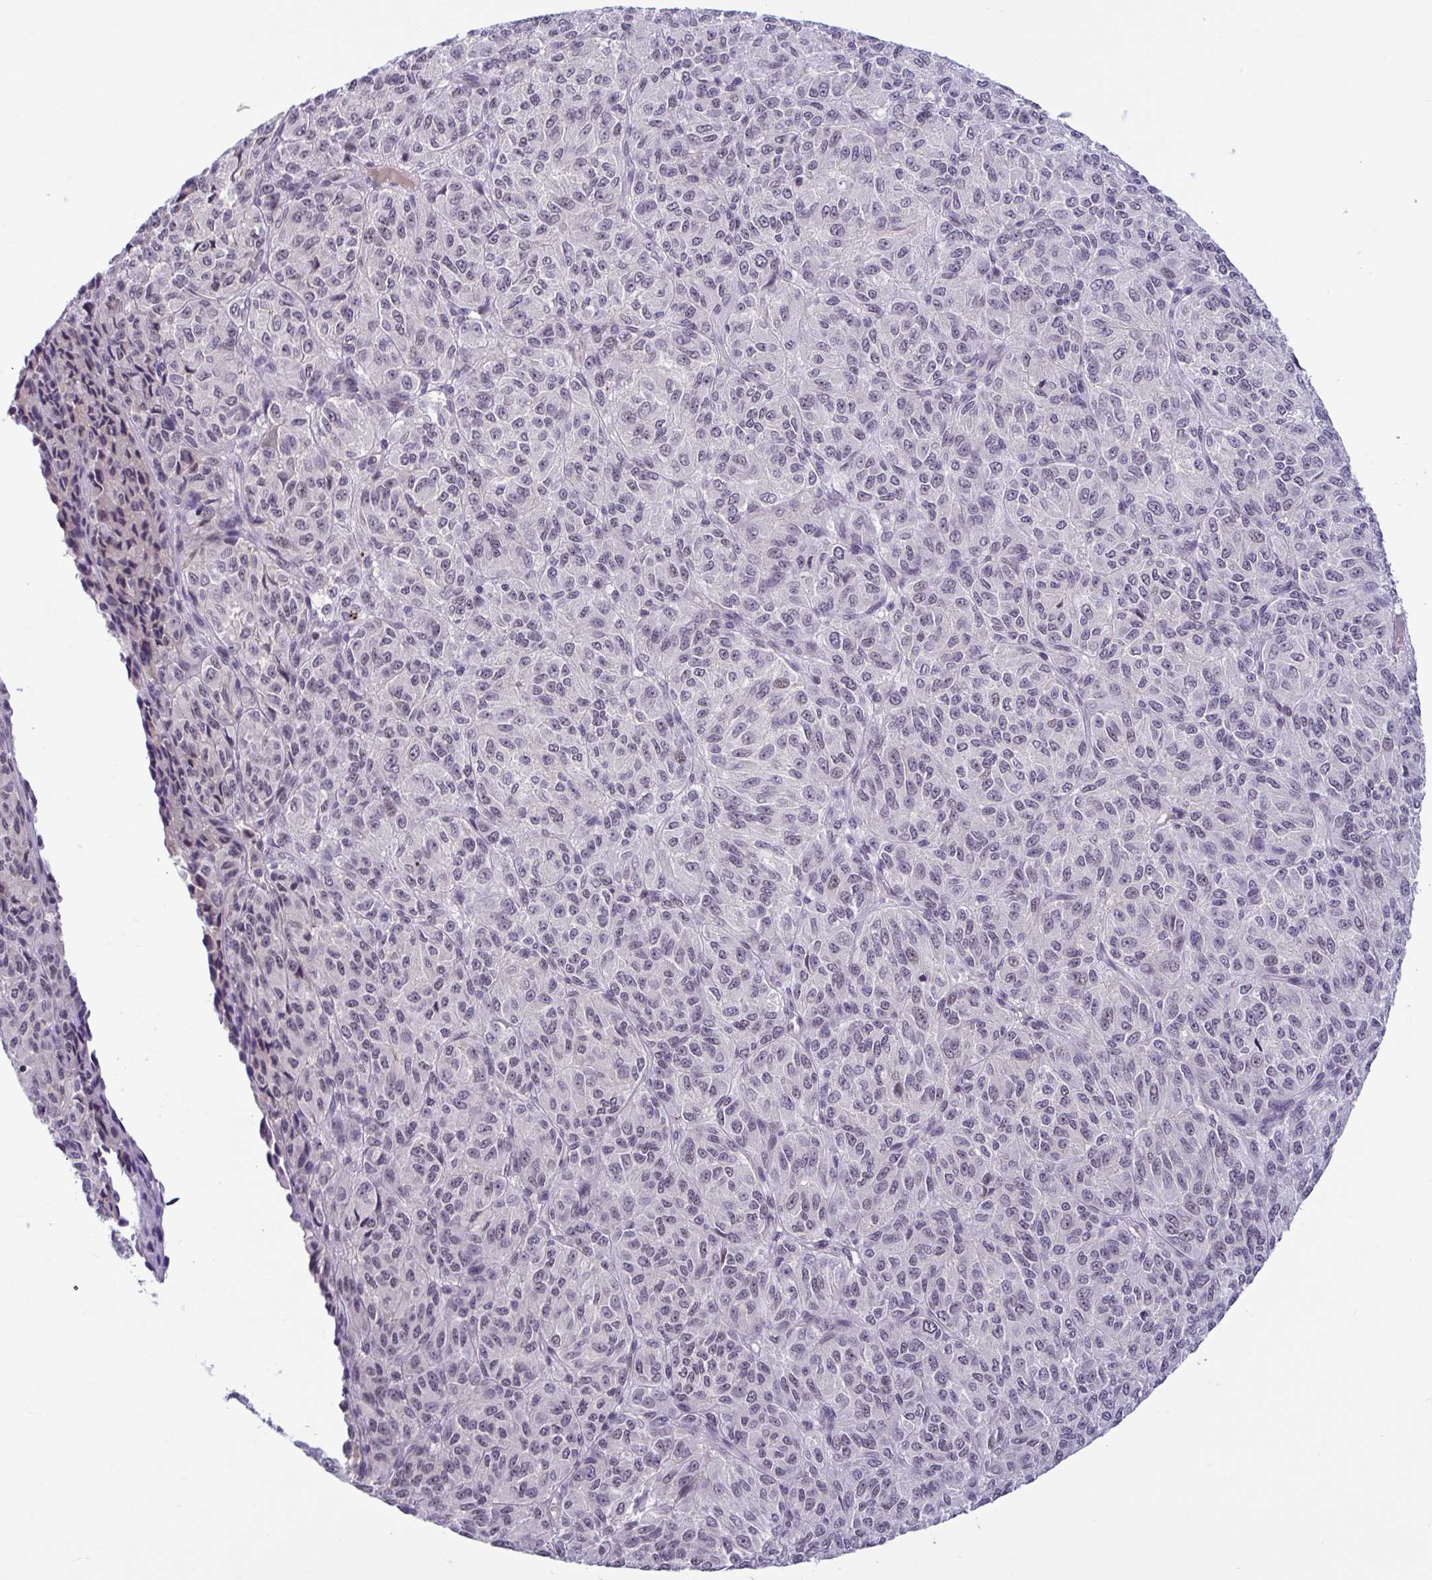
{"staining": {"intensity": "negative", "quantity": "none", "location": "none"}, "tissue": "melanoma", "cell_type": "Tumor cells", "image_type": "cancer", "snomed": [{"axis": "morphology", "description": "Malignant melanoma, Metastatic site"}, {"axis": "topography", "description": "Brain"}], "caption": "Immunohistochemistry (IHC) histopathology image of melanoma stained for a protein (brown), which shows no staining in tumor cells. Brightfield microscopy of immunohistochemistry stained with DAB (brown) and hematoxylin (blue), captured at high magnification.", "gene": "TTC7B", "patient": {"sex": "female", "age": 56}}